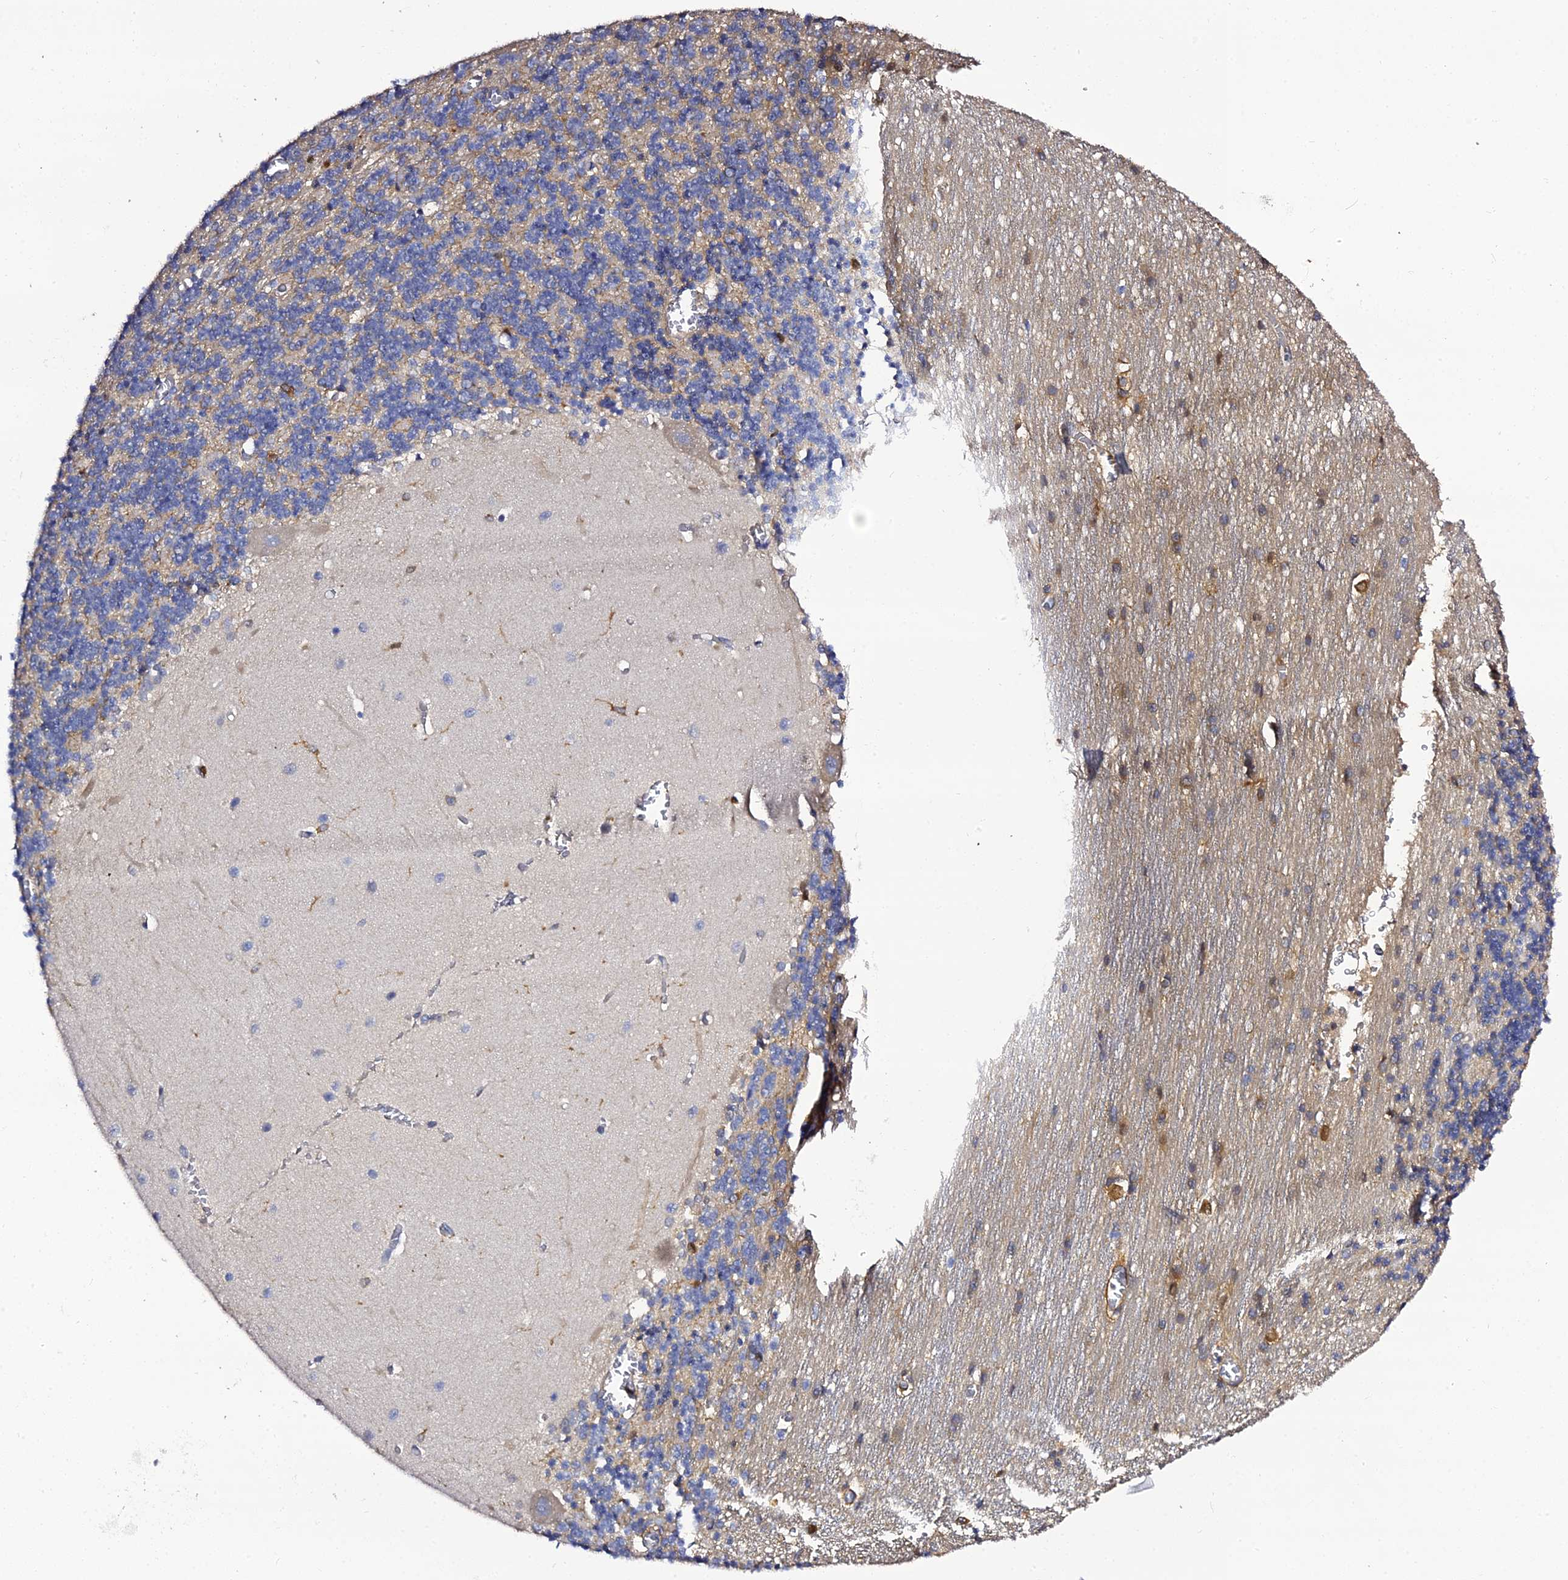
{"staining": {"intensity": "negative", "quantity": "none", "location": "none"}, "tissue": "cerebellum", "cell_type": "Cells in granular layer", "image_type": "normal", "snomed": [{"axis": "morphology", "description": "Normal tissue, NOS"}, {"axis": "topography", "description": "Cerebellum"}], "caption": "Immunohistochemical staining of benign cerebellum exhibits no significant expression in cells in granular layer. (Stains: DAB IHC with hematoxylin counter stain, Microscopy: brightfield microscopy at high magnification).", "gene": "IL4I1", "patient": {"sex": "male", "age": 37}}